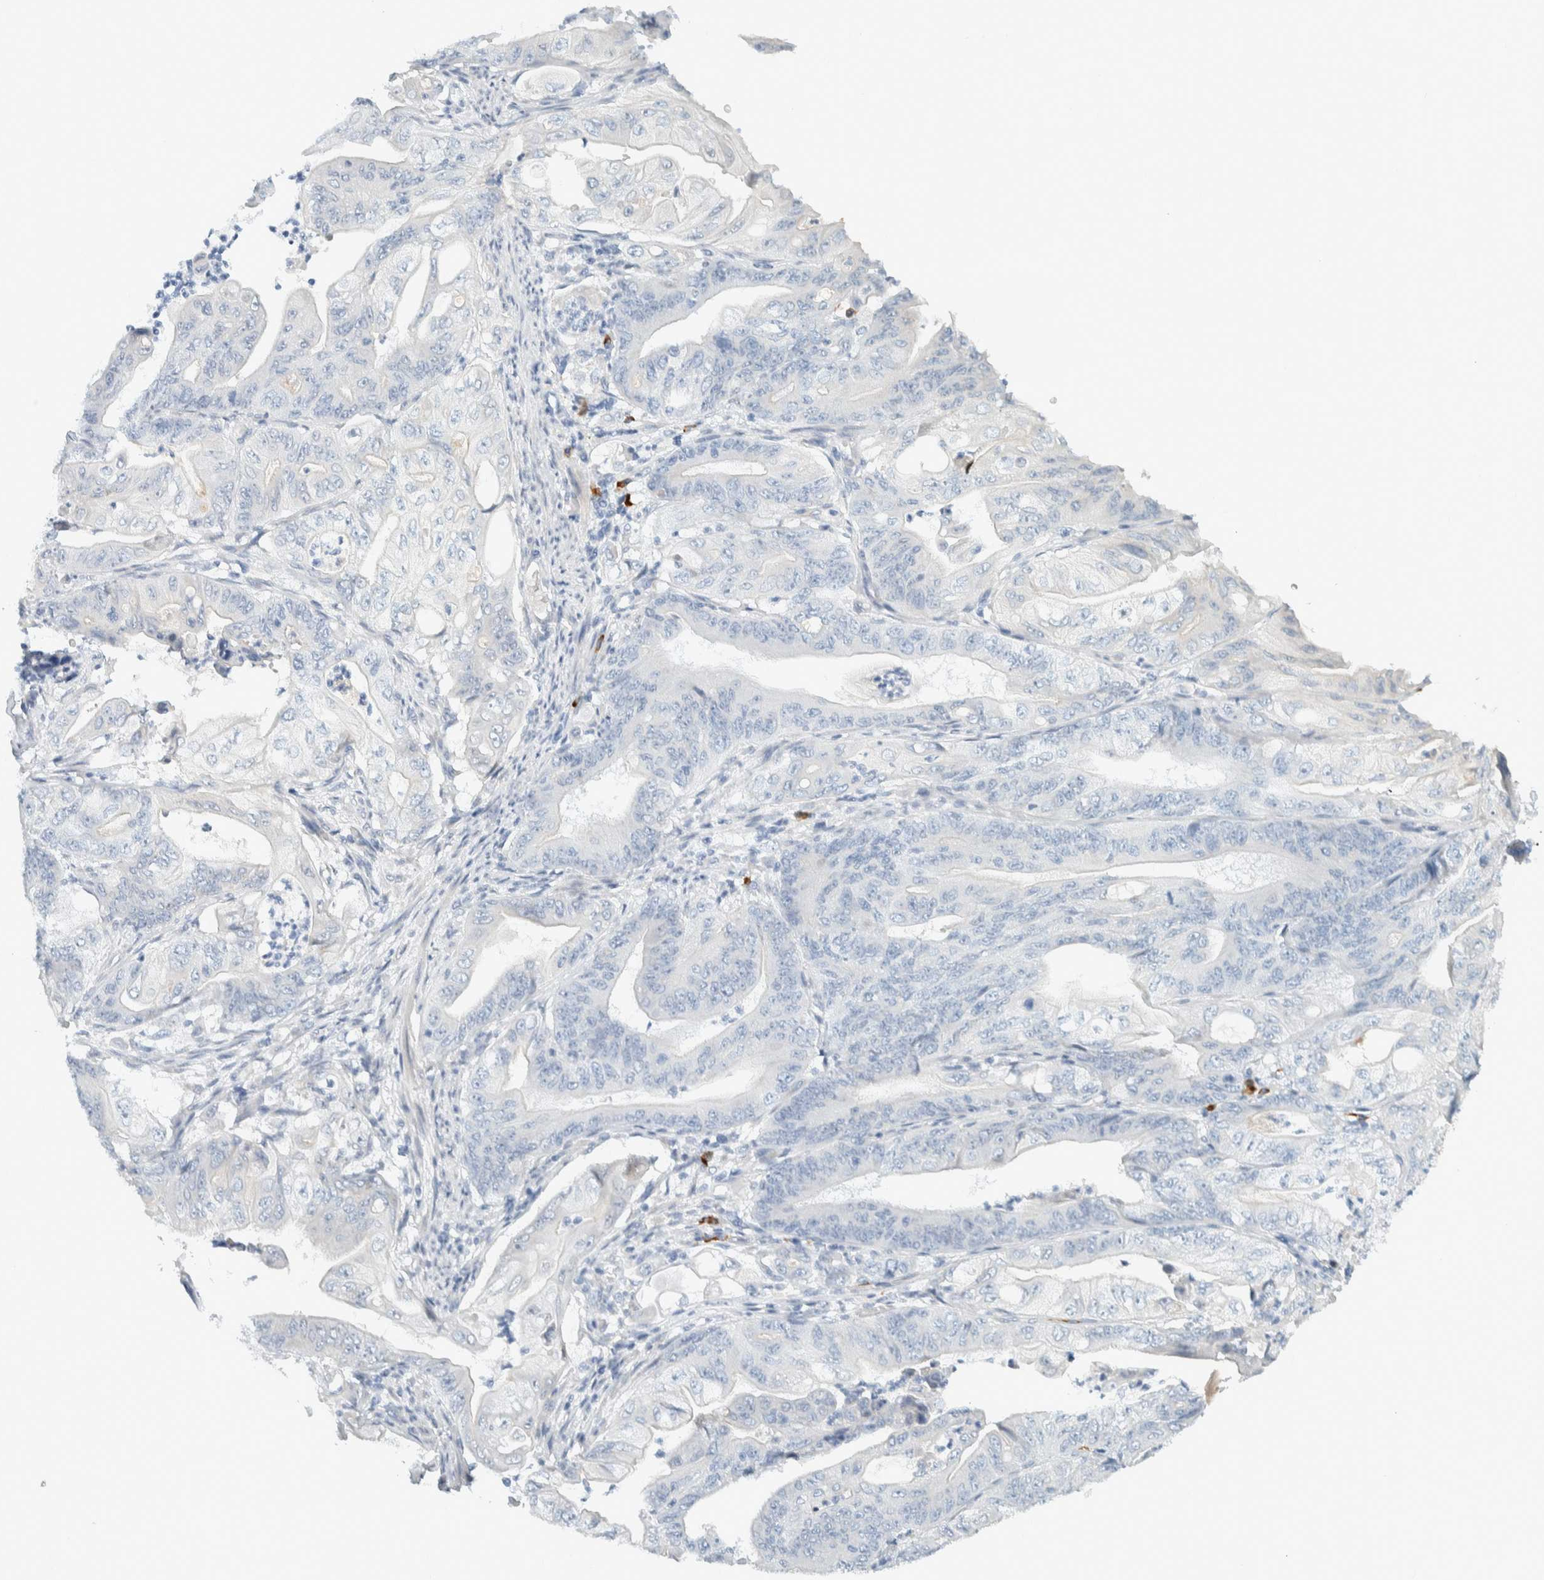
{"staining": {"intensity": "negative", "quantity": "none", "location": "none"}, "tissue": "stomach cancer", "cell_type": "Tumor cells", "image_type": "cancer", "snomed": [{"axis": "morphology", "description": "Adenocarcinoma, NOS"}, {"axis": "topography", "description": "Stomach"}], "caption": "Immunohistochemical staining of human stomach adenocarcinoma reveals no significant staining in tumor cells.", "gene": "ARHGAP27", "patient": {"sex": "female", "age": 73}}